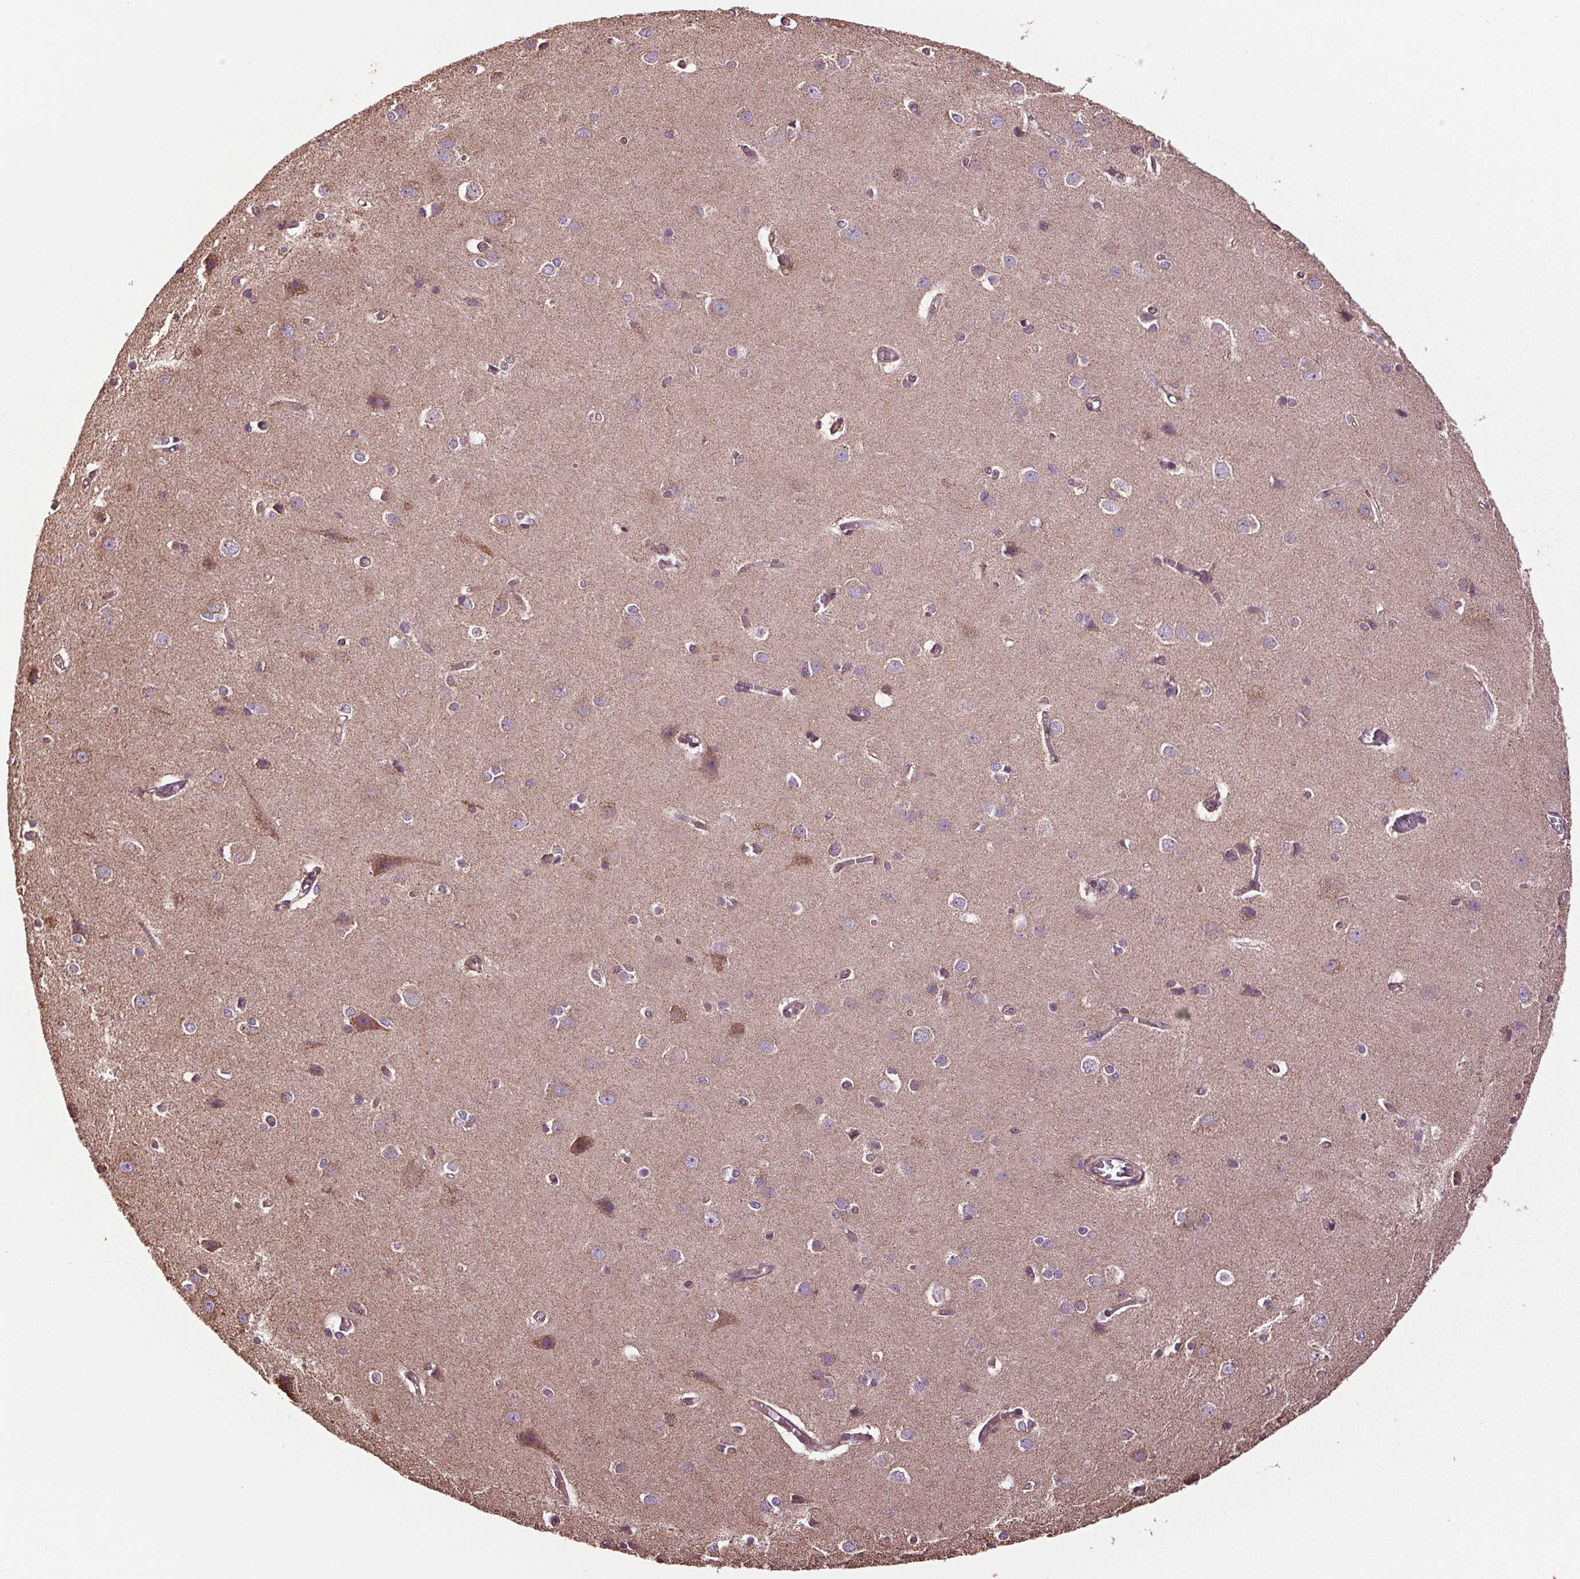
{"staining": {"intensity": "weak", "quantity": "25%-75%", "location": "cytoplasmic/membranous"}, "tissue": "cerebral cortex", "cell_type": "Endothelial cells", "image_type": "normal", "snomed": [{"axis": "morphology", "description": "Normal tissue, NOS"}, {"axis": "topography", "description": "Cerebral cortex"}], "caption": "Cerebral cortex stained with immunohistochemistry (IHC) reveals weak cytoplasmic/membranous staining in about 25%-75% of endothelial cells.", "gene": "RNPEP", "patient": {"sex": "male", "age": 37}}